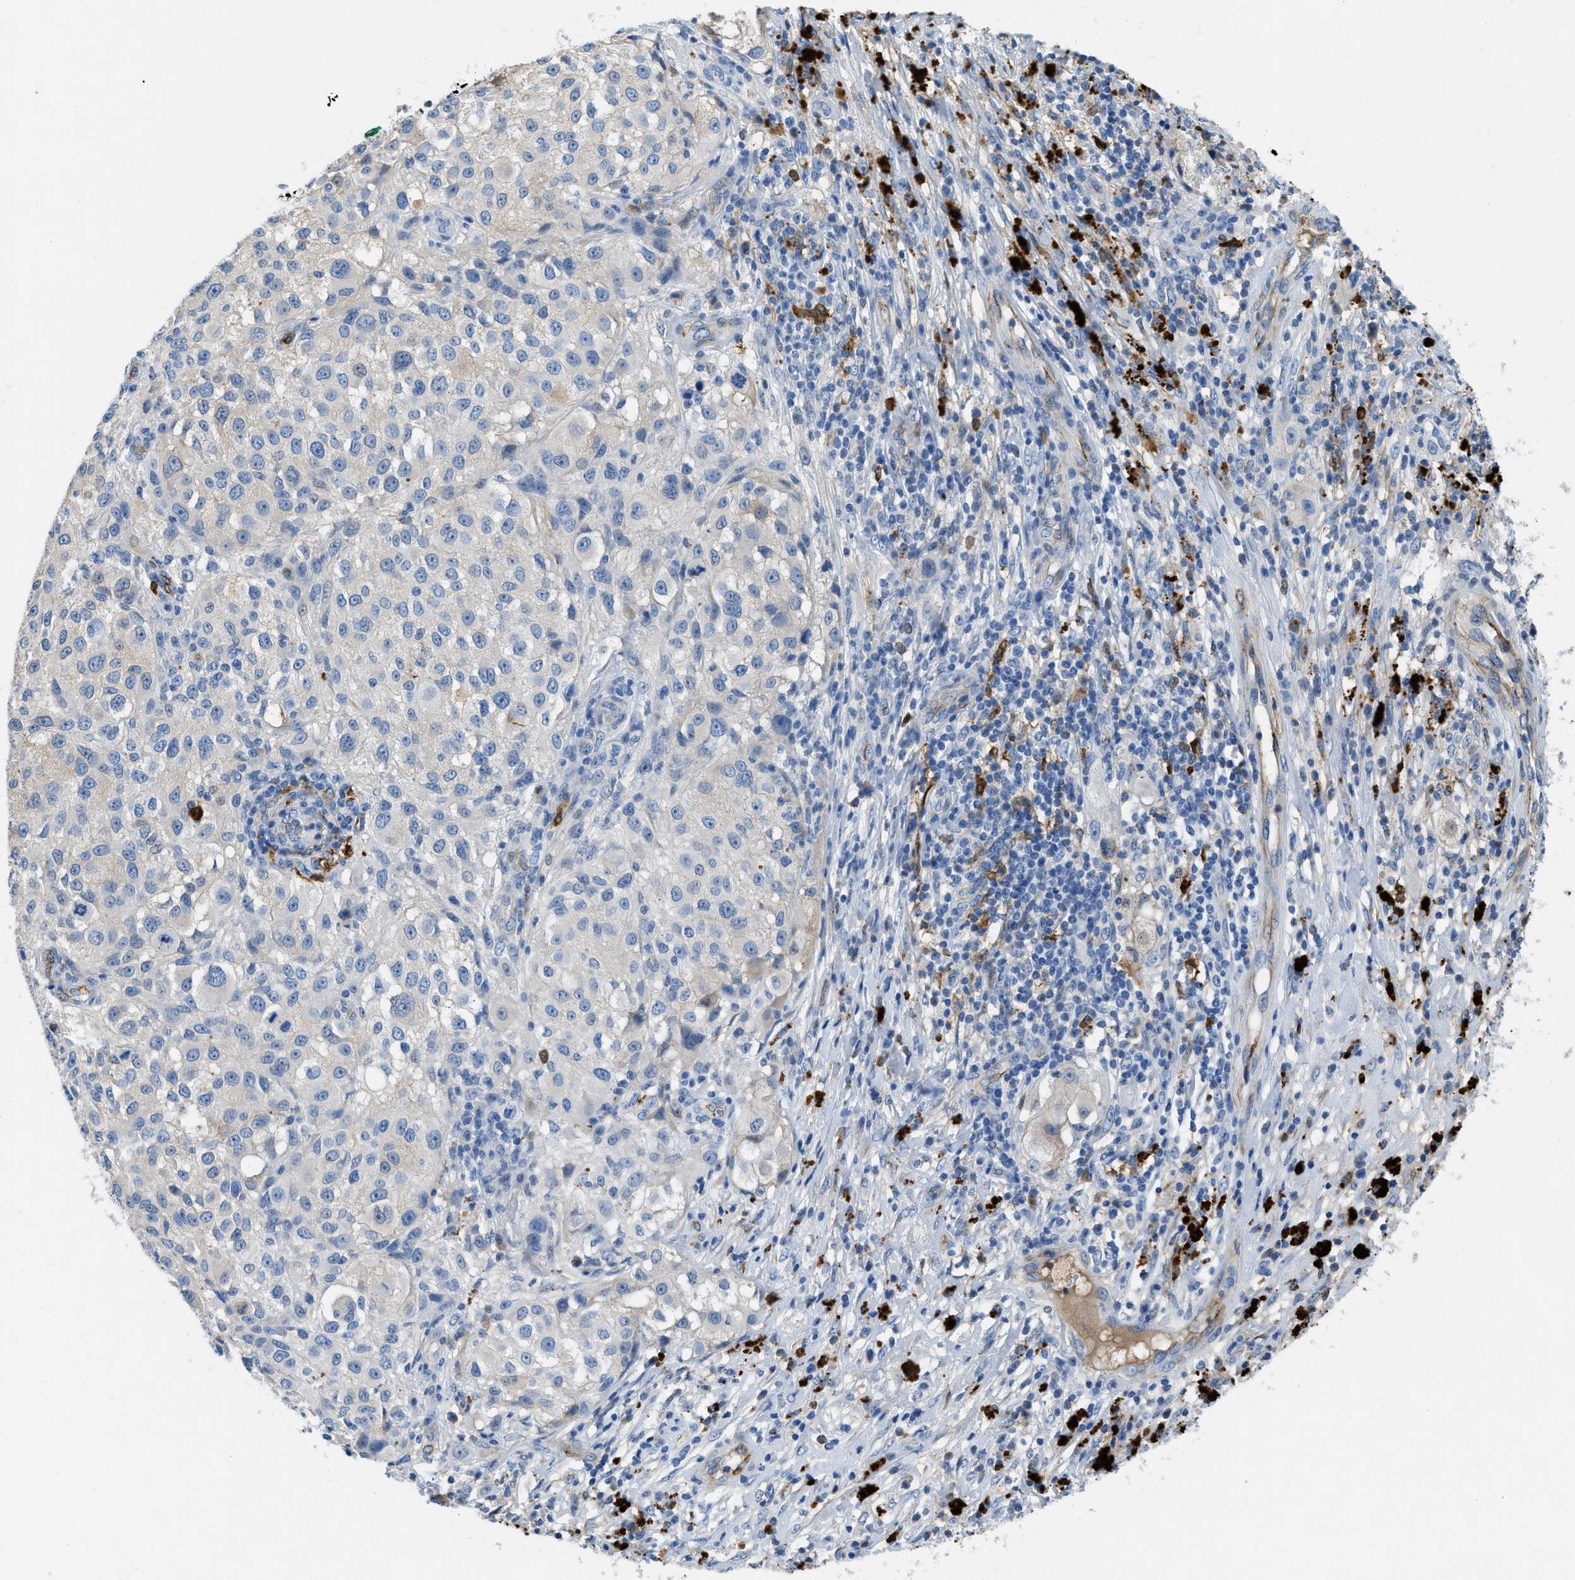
{"staining": {"intensity": "negative", "quantity": "none", "location": "none"}, "tissue": "melanoma", "cell_type": "Tumor cells", "image_type": "cancer", "snomed": [{"axis": "morphology", "description": "Necrosis, NOS"}, {"axis": "morphology", "description": "Malignant melanoma, NOS"}, {"axis": "topography", "description": "Skin"}], "caption": "Human melanoma stained for a protein using immunohistochemistry (IHC) exhibits no expression in tumor cells.", "gene": "SPEG", "patient": {"sex": "female", "age": 87}}